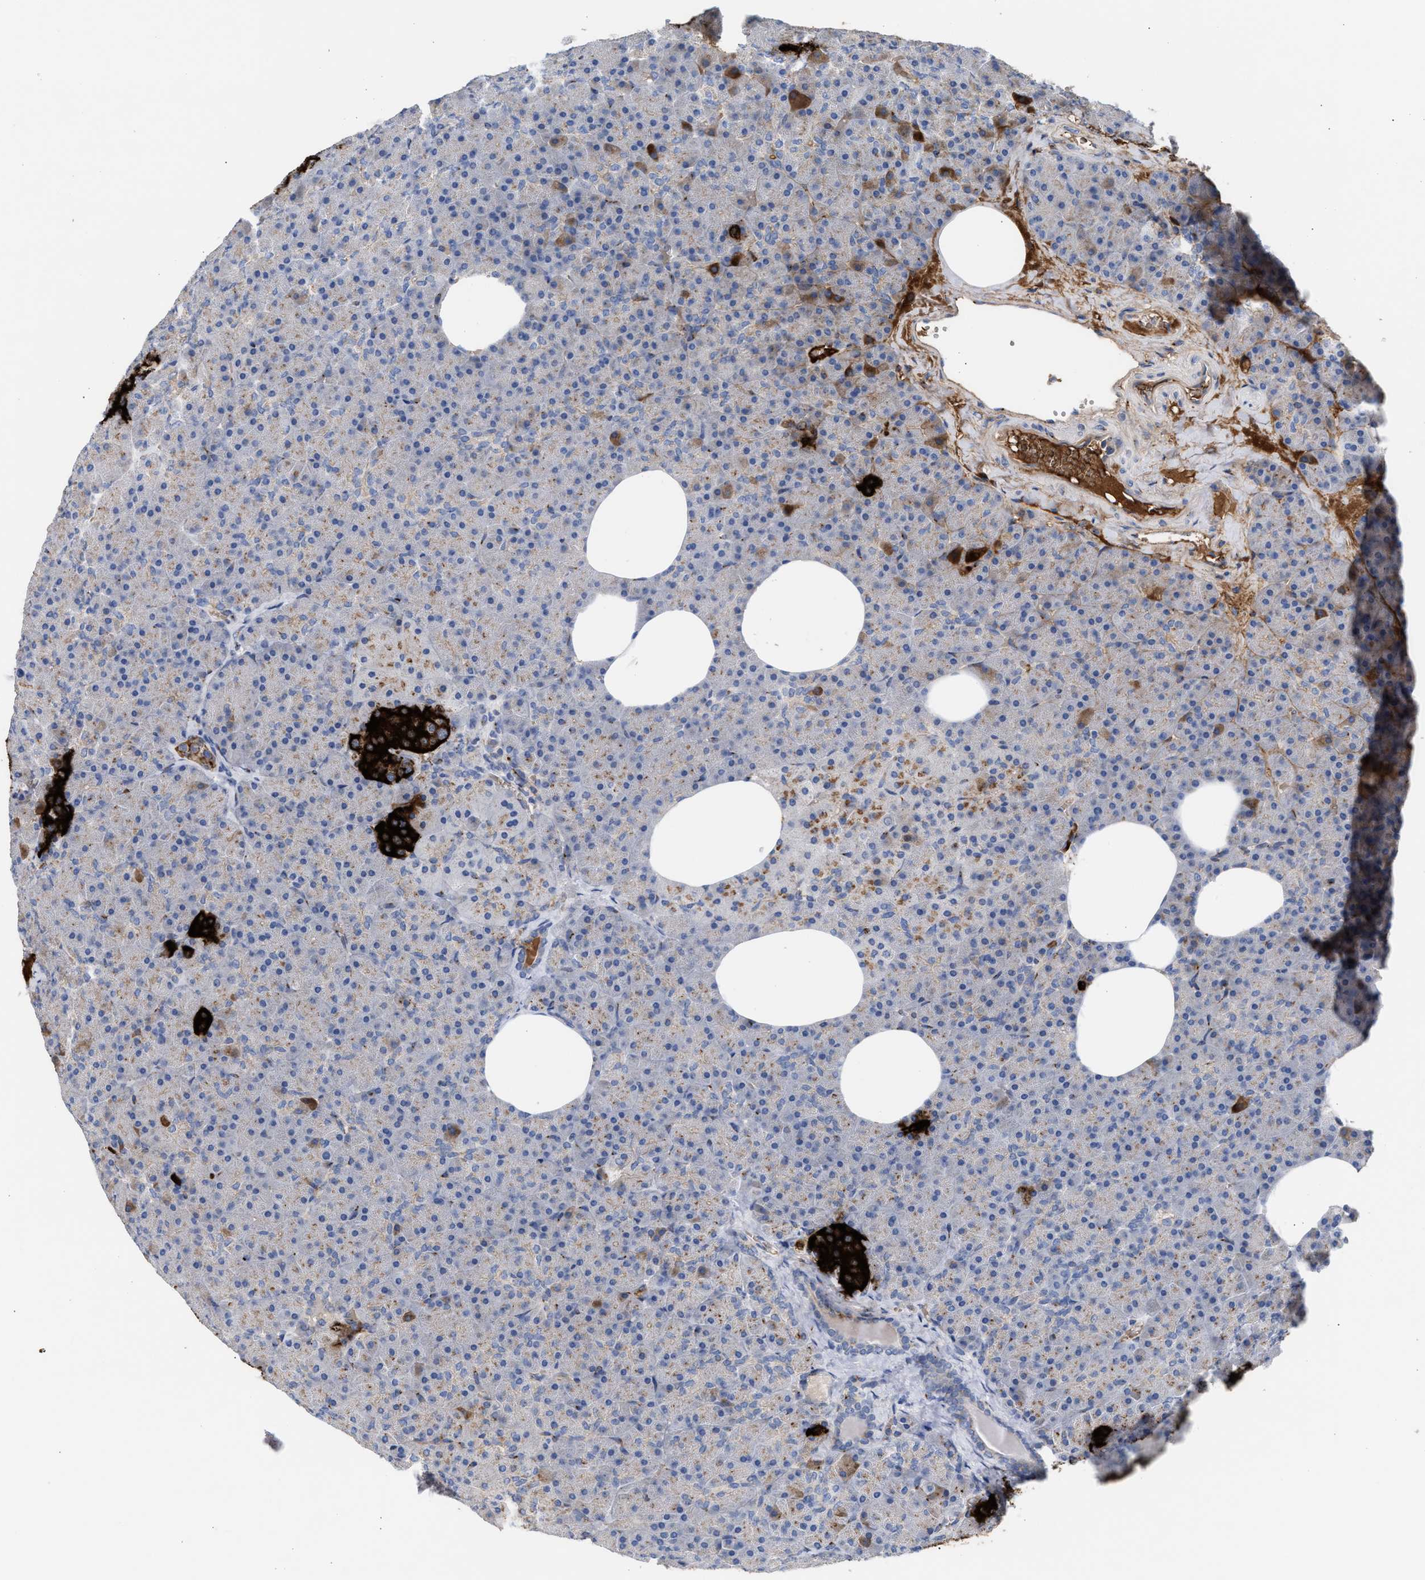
{"staining": {"intensity": "moderate", "quantity": "25%-75%", "location": "cytoplasmic/membranous"}, "tissue": "pancreas", "cell_type": "Exocrine glandular cells", "image_type": "normal", "snomed": [{"axis": "morphology", "description": "Normal tissue, NOS"}, {"axis": "morphology", "description": "Carcinoid, malignant, NOS"}, {"axis": "topography", "description": "Pancreas"}], "caption": "About 25%-75% of exocrine glandular cells in benign human pancreas reveal moderate cytoplasmic/membranous protein positivity as visualized by brown immunohistochemical staining.", "gene": "CCL2", "patient": {"sex": "female", "age": 35}}